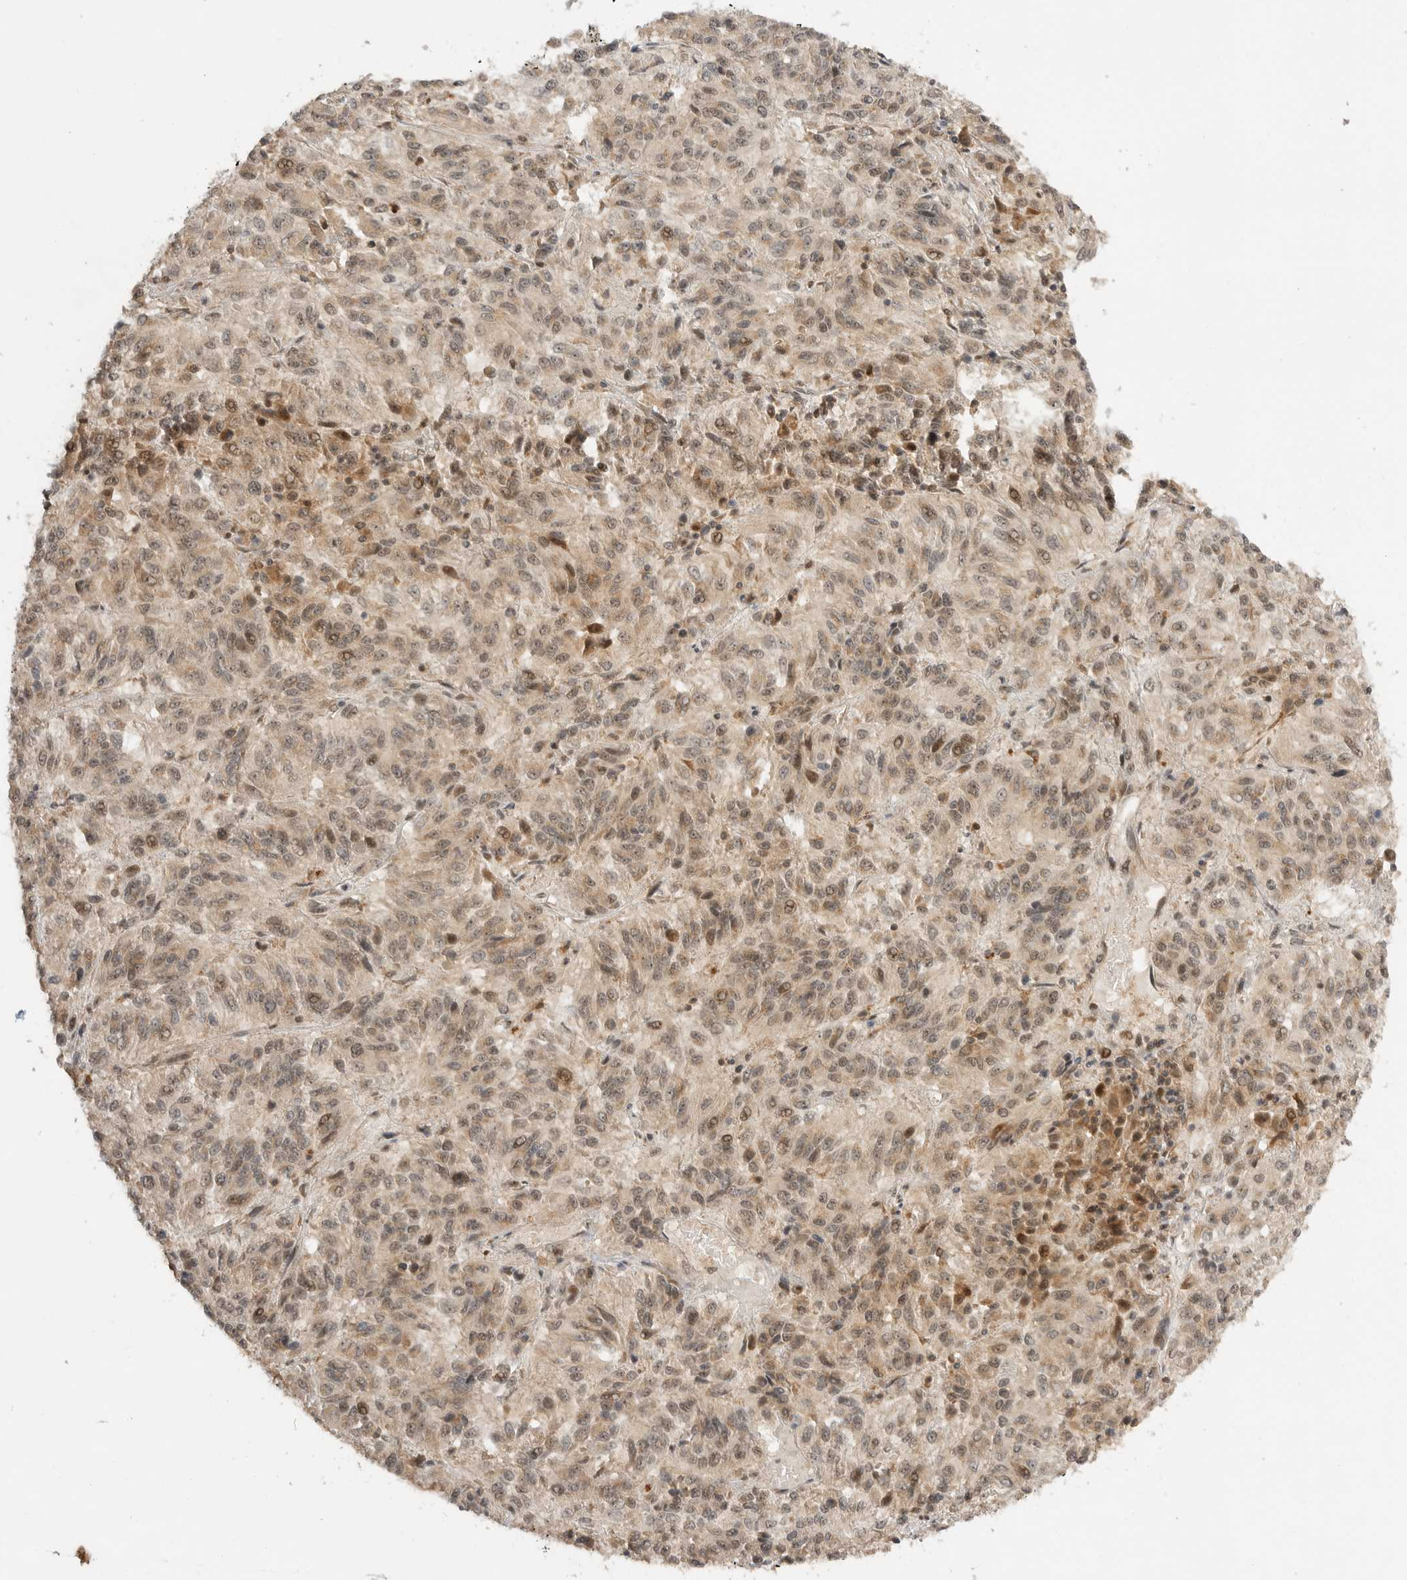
{"staining": {"intensity": "weak", "quantity": "25%-75%", "location": "cytoplasmic/membranous,nuclear"}, "tissue": "melanoma", "cell_type": "Tumor cells", "image_type": "cancer", "snomed": [{"axis": "morphology", "description": "Malignant melanoma, Metastatic site"}, {"axis": "topography", "description": "Lung"}], "caption": "Brown immunohistochemical staining in melanoma shows weak cytoplasmic/membranous and nuclear staining in about 25%-75% of tumor cells.", "gene": "ALKAL1", "patient": {"sex": "male", "age": 64}}